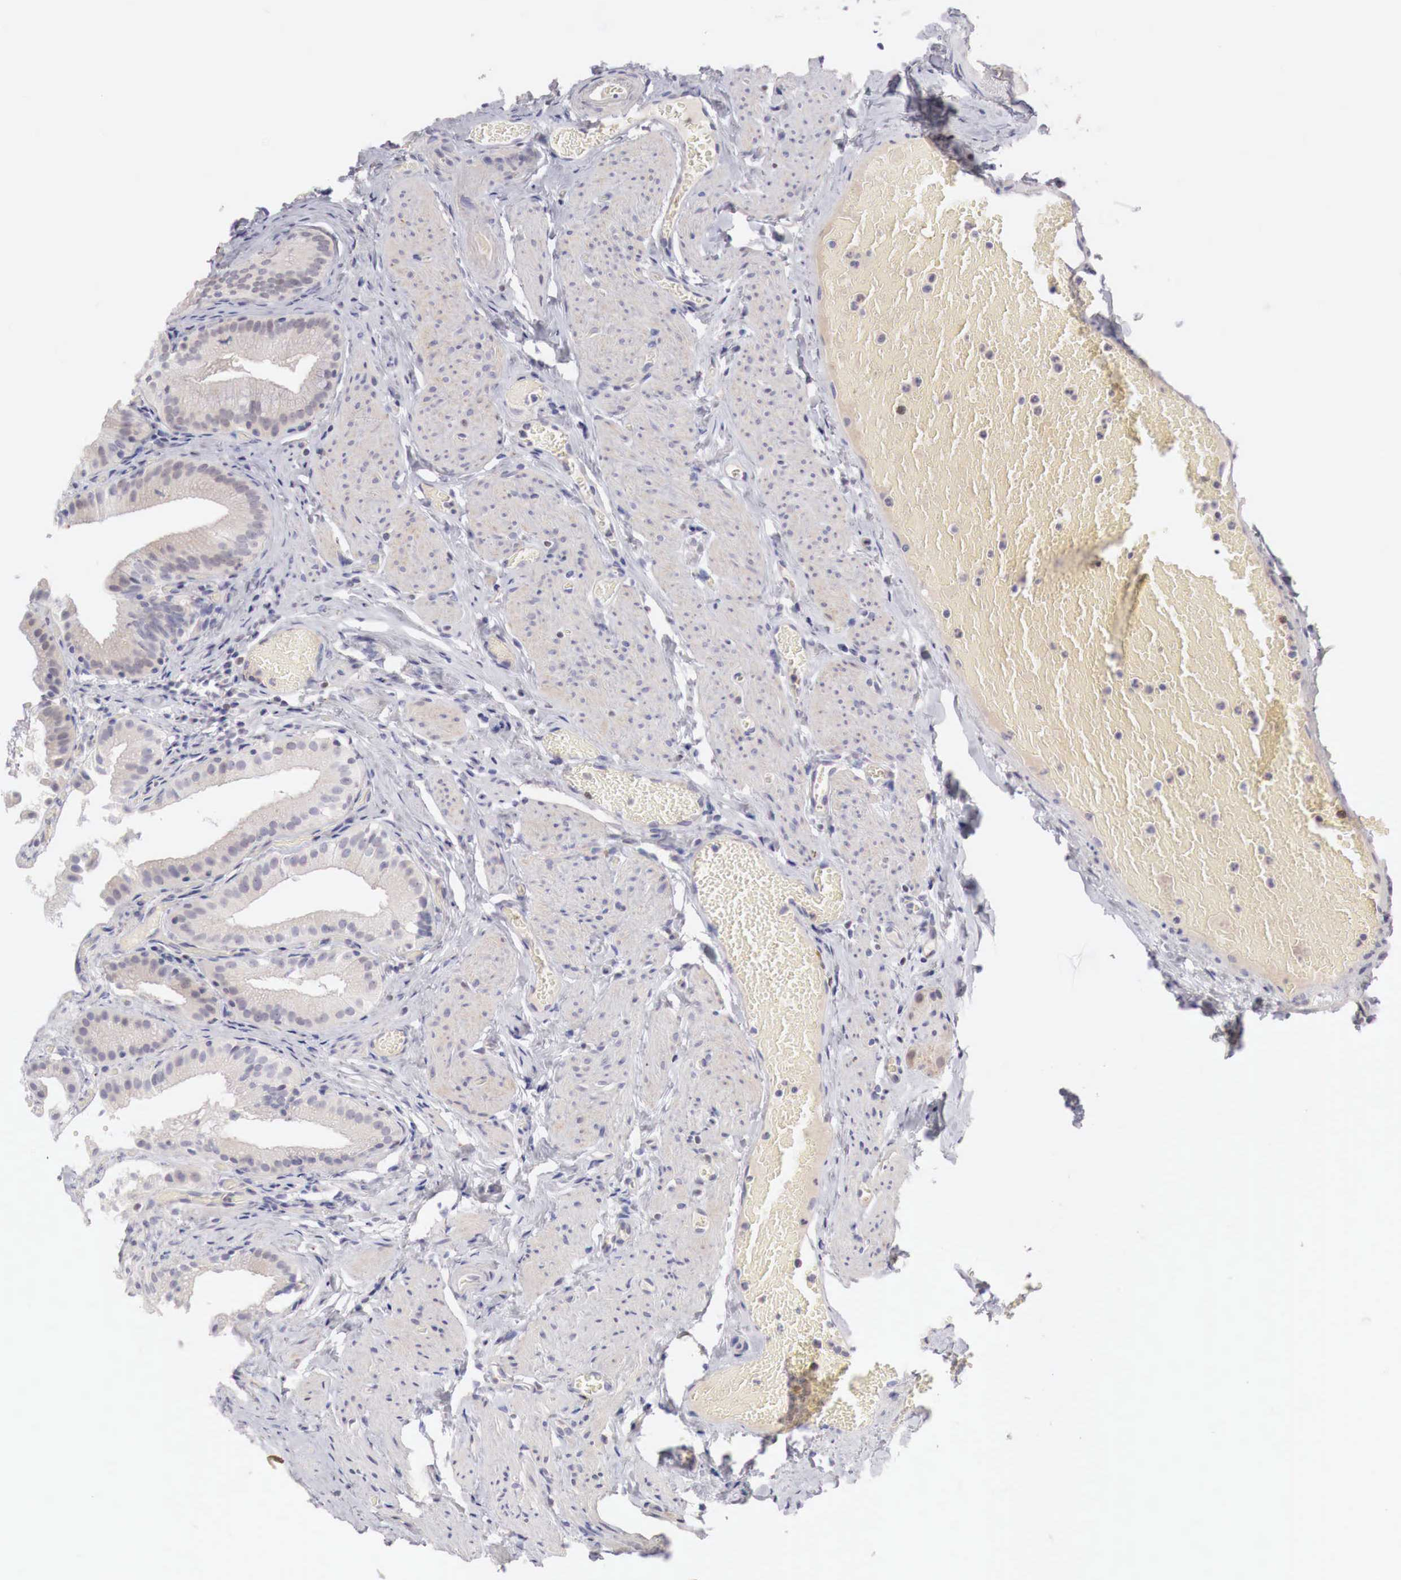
{"staining": {"intensity": "negative", "quantity": "none", "location": "none"}, "tissue": "gallbladder", "cell_type": "Glandular cells", "image_type": "normal", "snomed": [{"axis": "morphology", "description": "Normal tissue, NOS"}, {"axis": "topography", "description": "Gallbladder"}], "caption": "There is no significant expression in glandular cells of gallbladder. (Immunohistochemistry, brightfield microscopy, high magnification).", "gene": "GATA1", "patient": {"sex": "female", "age": 44}}